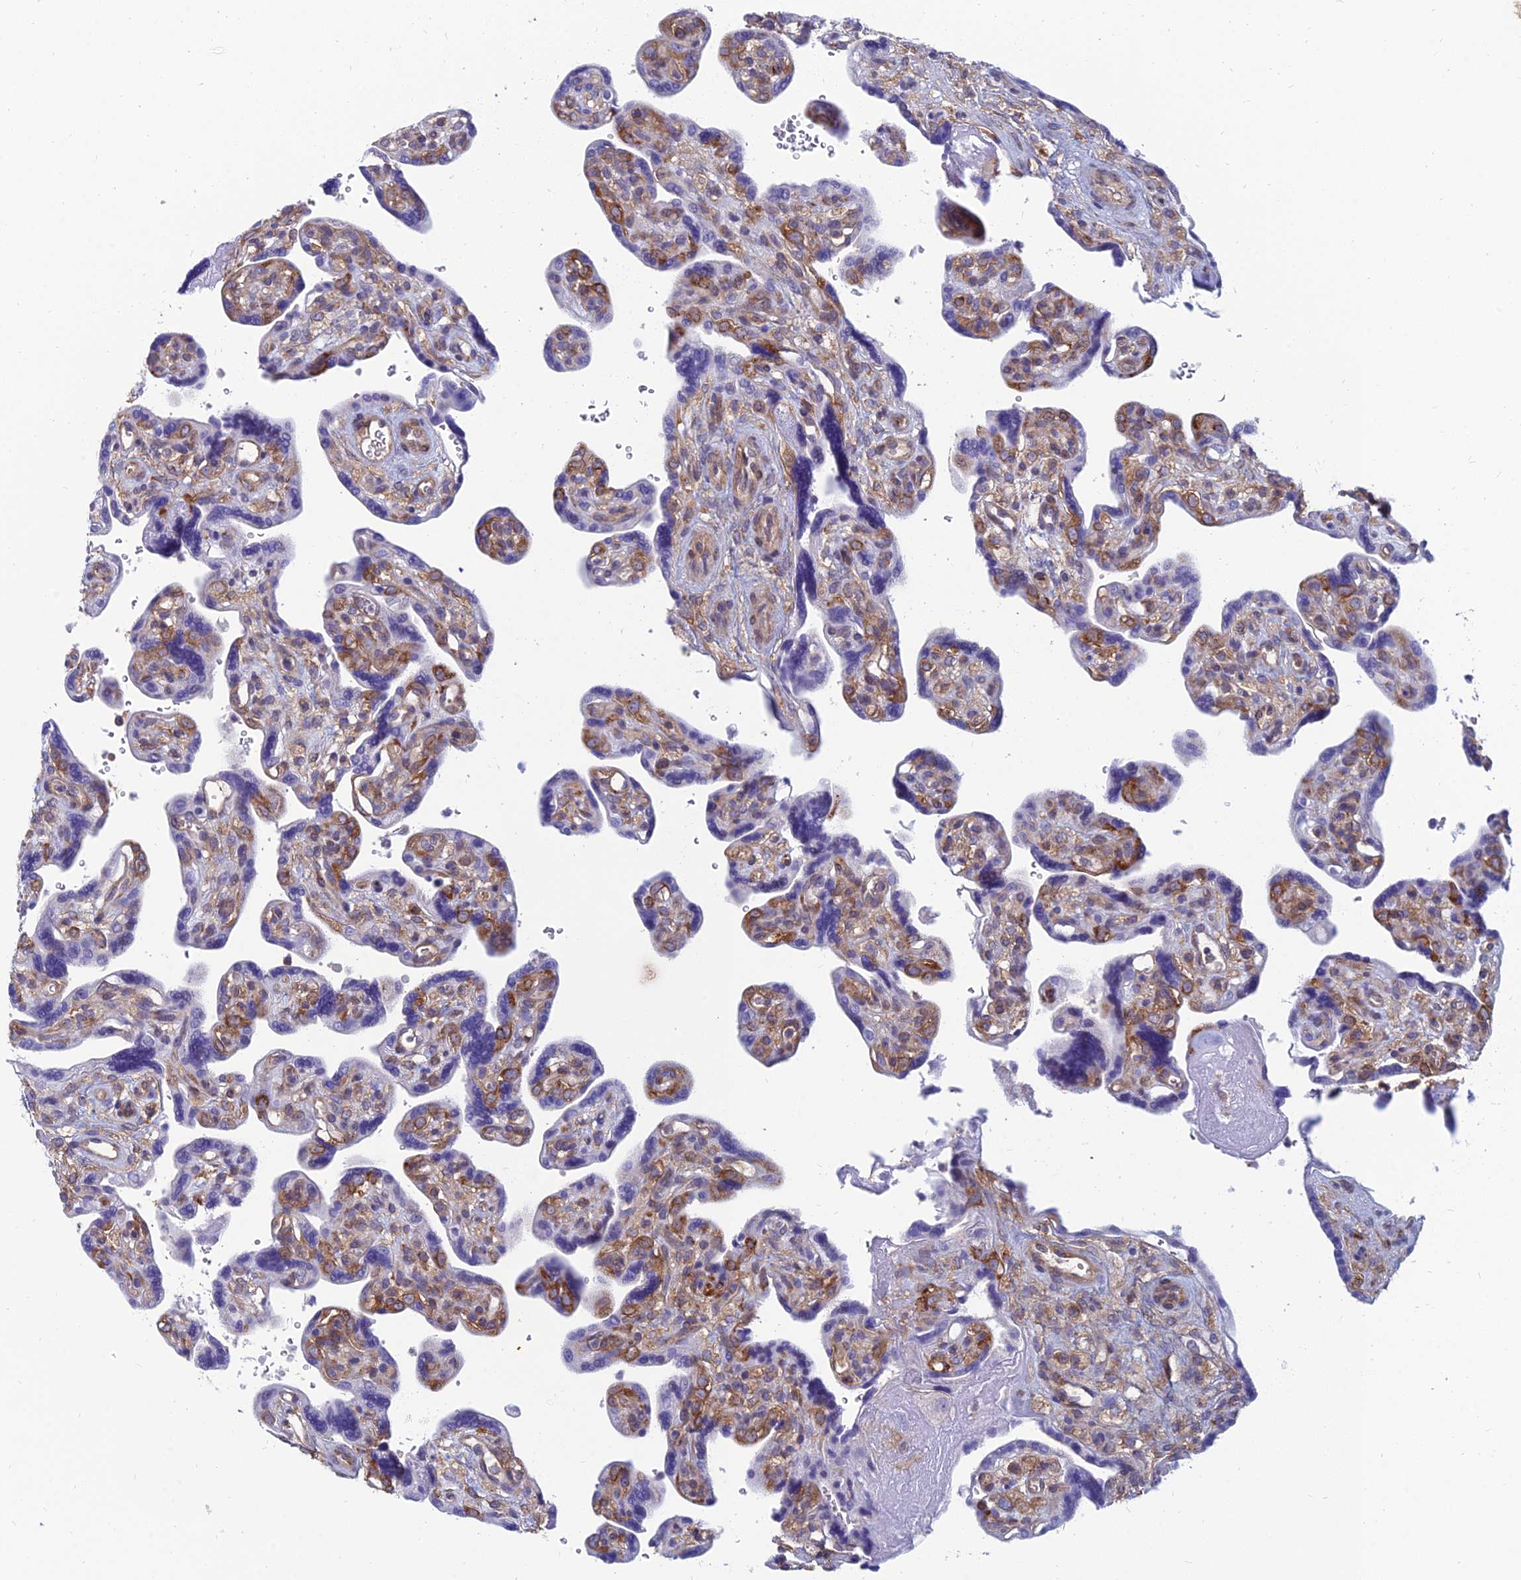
{"staining": {"intensity": "moderate", "quantity": "25%-75%", "location": "cytoplasmic/membranous"}, "tissue": "placenta", "cell_type": "Trophoblastic cells", "image_type": "normal", "snomed": [{"axis": "morphology", "description": "Normal tissue, NOS"}, {"axis": "topography", "description": "Placenta"}], "caption": "The image shows staining of benign placenta, revealing moderate cytoplasmic/membranous protein staining (brown color) within trophoblastic cells.", "gene": "TXLNA", "patient": {"sex": "female", "age": 39}}